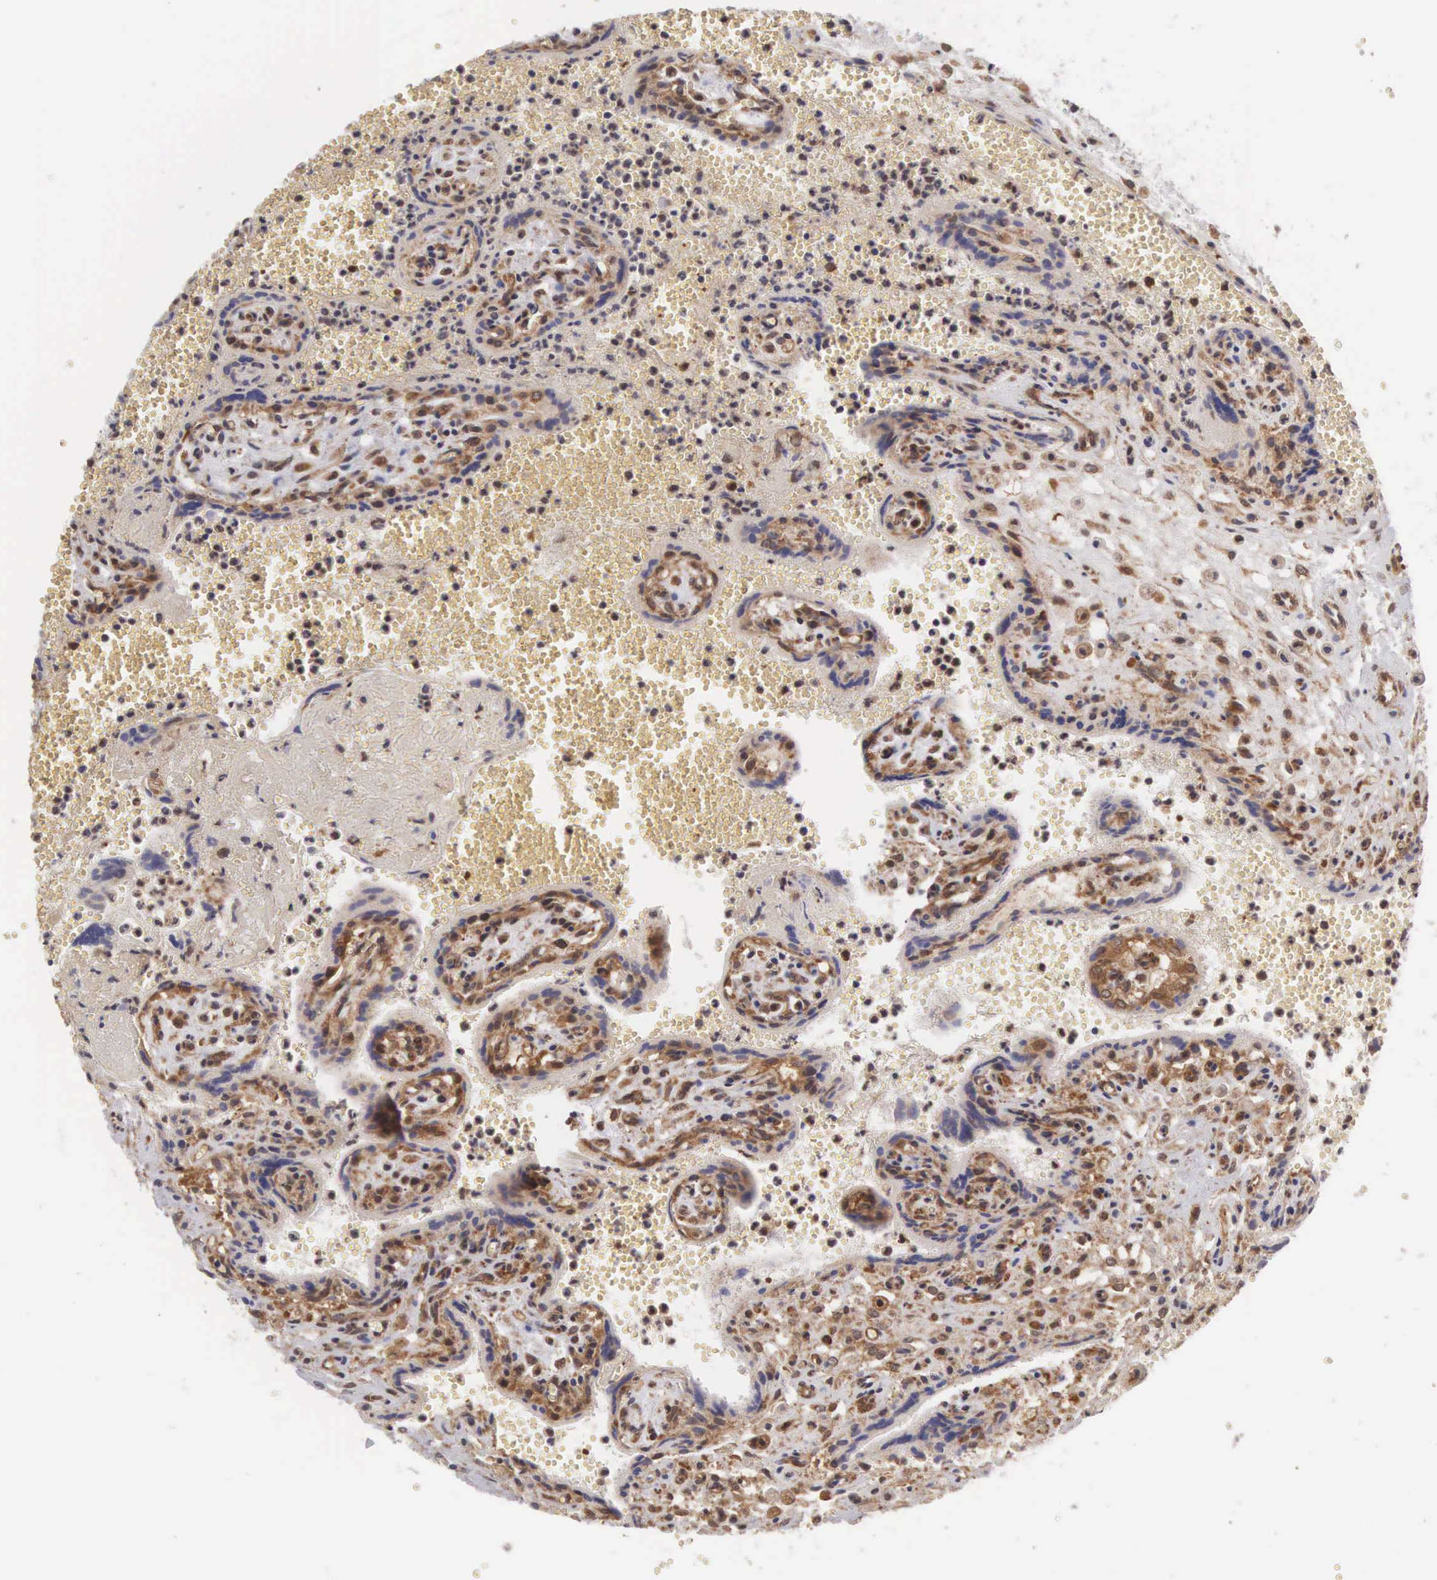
{"staining": {"intensity": "moderate", "quantity": ">75%", "location": "cytoplasmic/membranous"}, "tissue": "placenta", "cell_type": "Decidual cells", "image_type": "normal", "snomed": [{"axis": "morphology", "description": "Normal tissue, NOS"}, {"axis": "topography", "description": "Placenta"}], "caption": "Placenta stained with a brown dye exhibits moderate cytoplasmic/membranous positive staining in approximately >75% of decidual cells.", "gene": "DHRS1", "patient": {"sex": "female", "age": 40}}